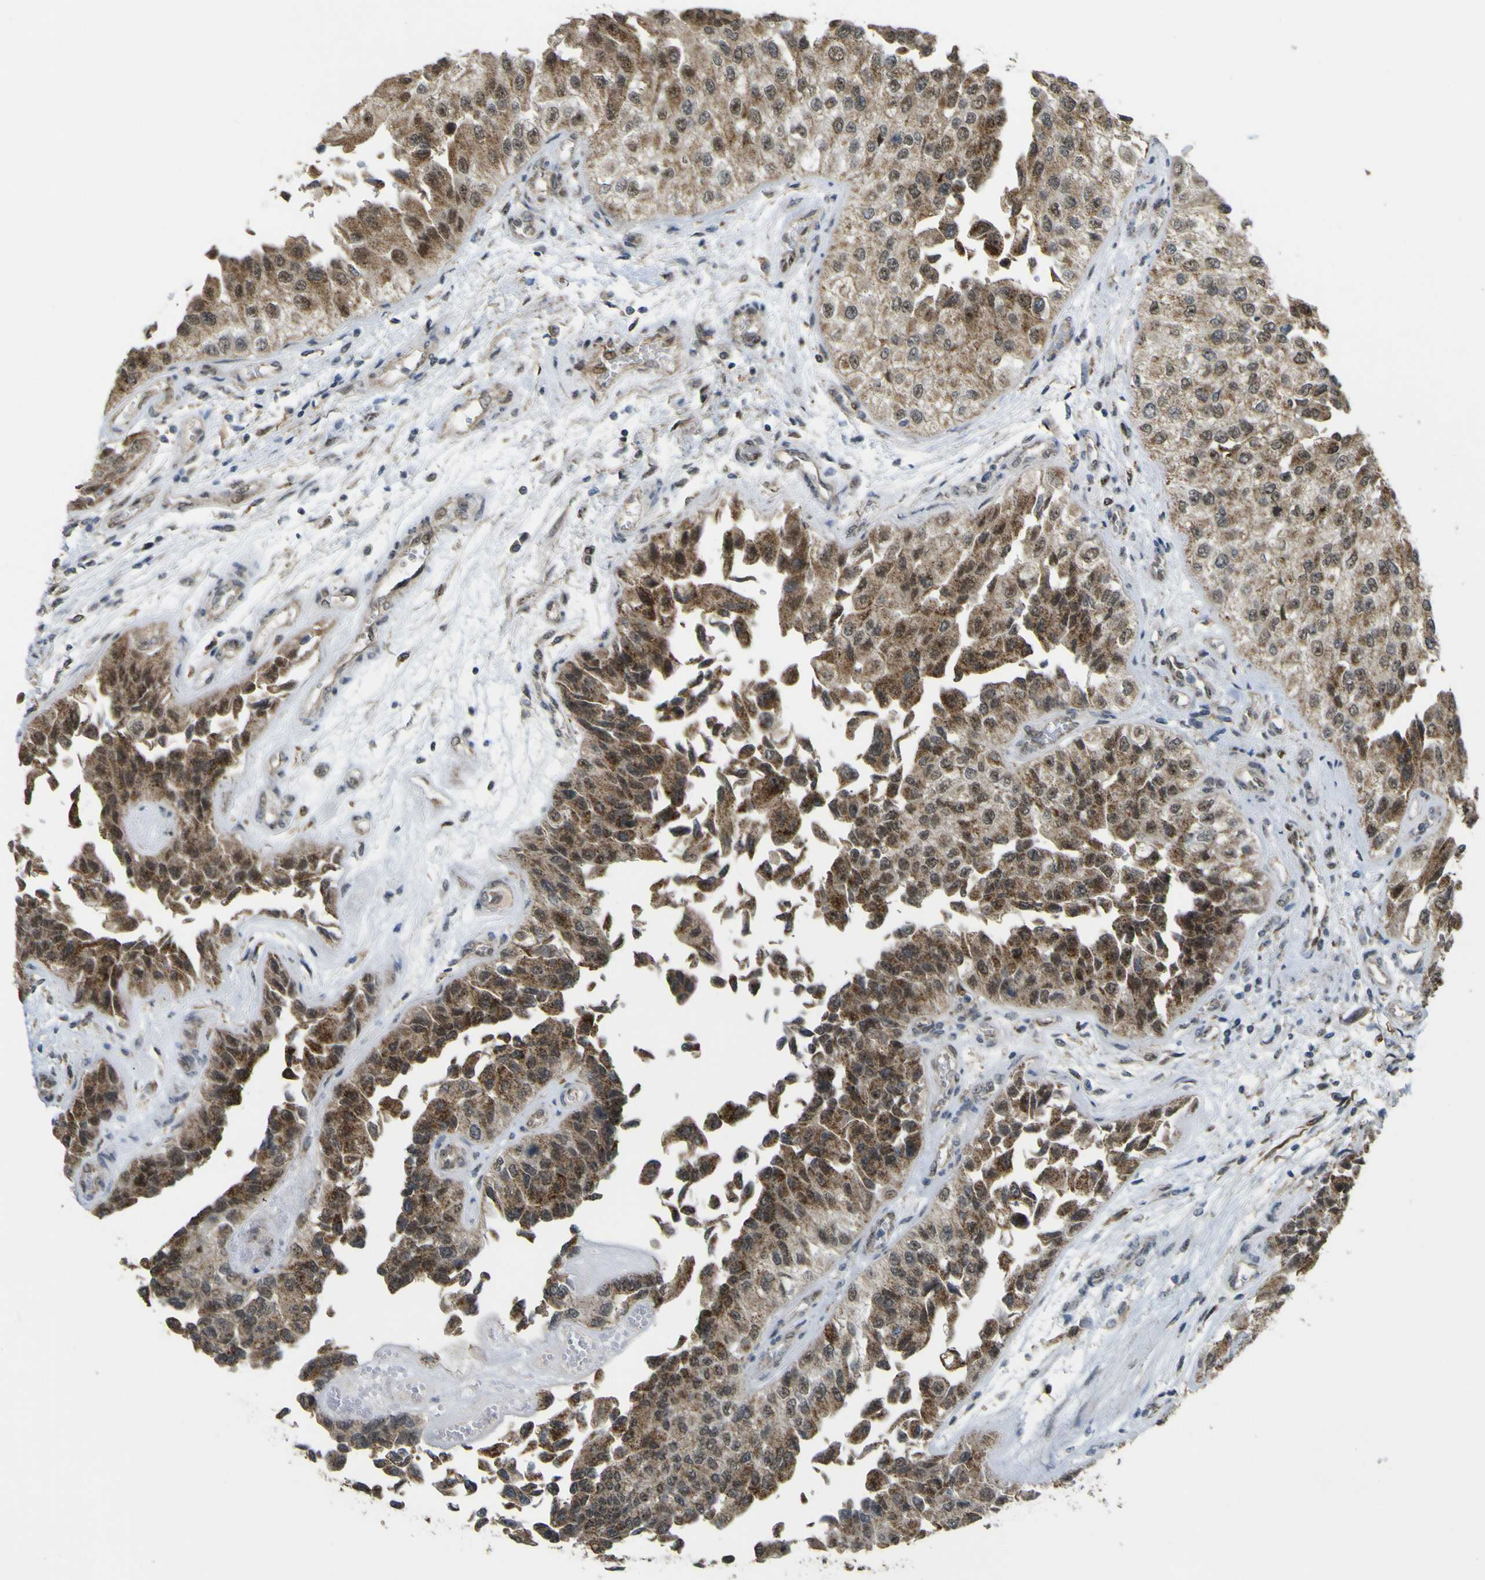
{"staining": {"intensity": "moderate", "quantity": ">75%", "location": "cytoplasmic/membranous,nuclear"}, "tissue": "urothelial cancer", "cell_type": "Tumor cells", "image_type": "cancer", "snomed": [{"axis": "morphology", "description": "Urothelial carcinoma, High grade"}, {"axis": "topography", "description": "Kidney"}, {"axis": "topography", "description": "Urinary bladder"}], "caption": "Moderate cytoplasmic/membranous and nuclear positivity for a protein is appreciated in approximately >75% of tumor cells of high-grade urothelial carcinoma using IHC.", "gene": "ACBD5", "patient": {"sex": "male", "age": 77}}